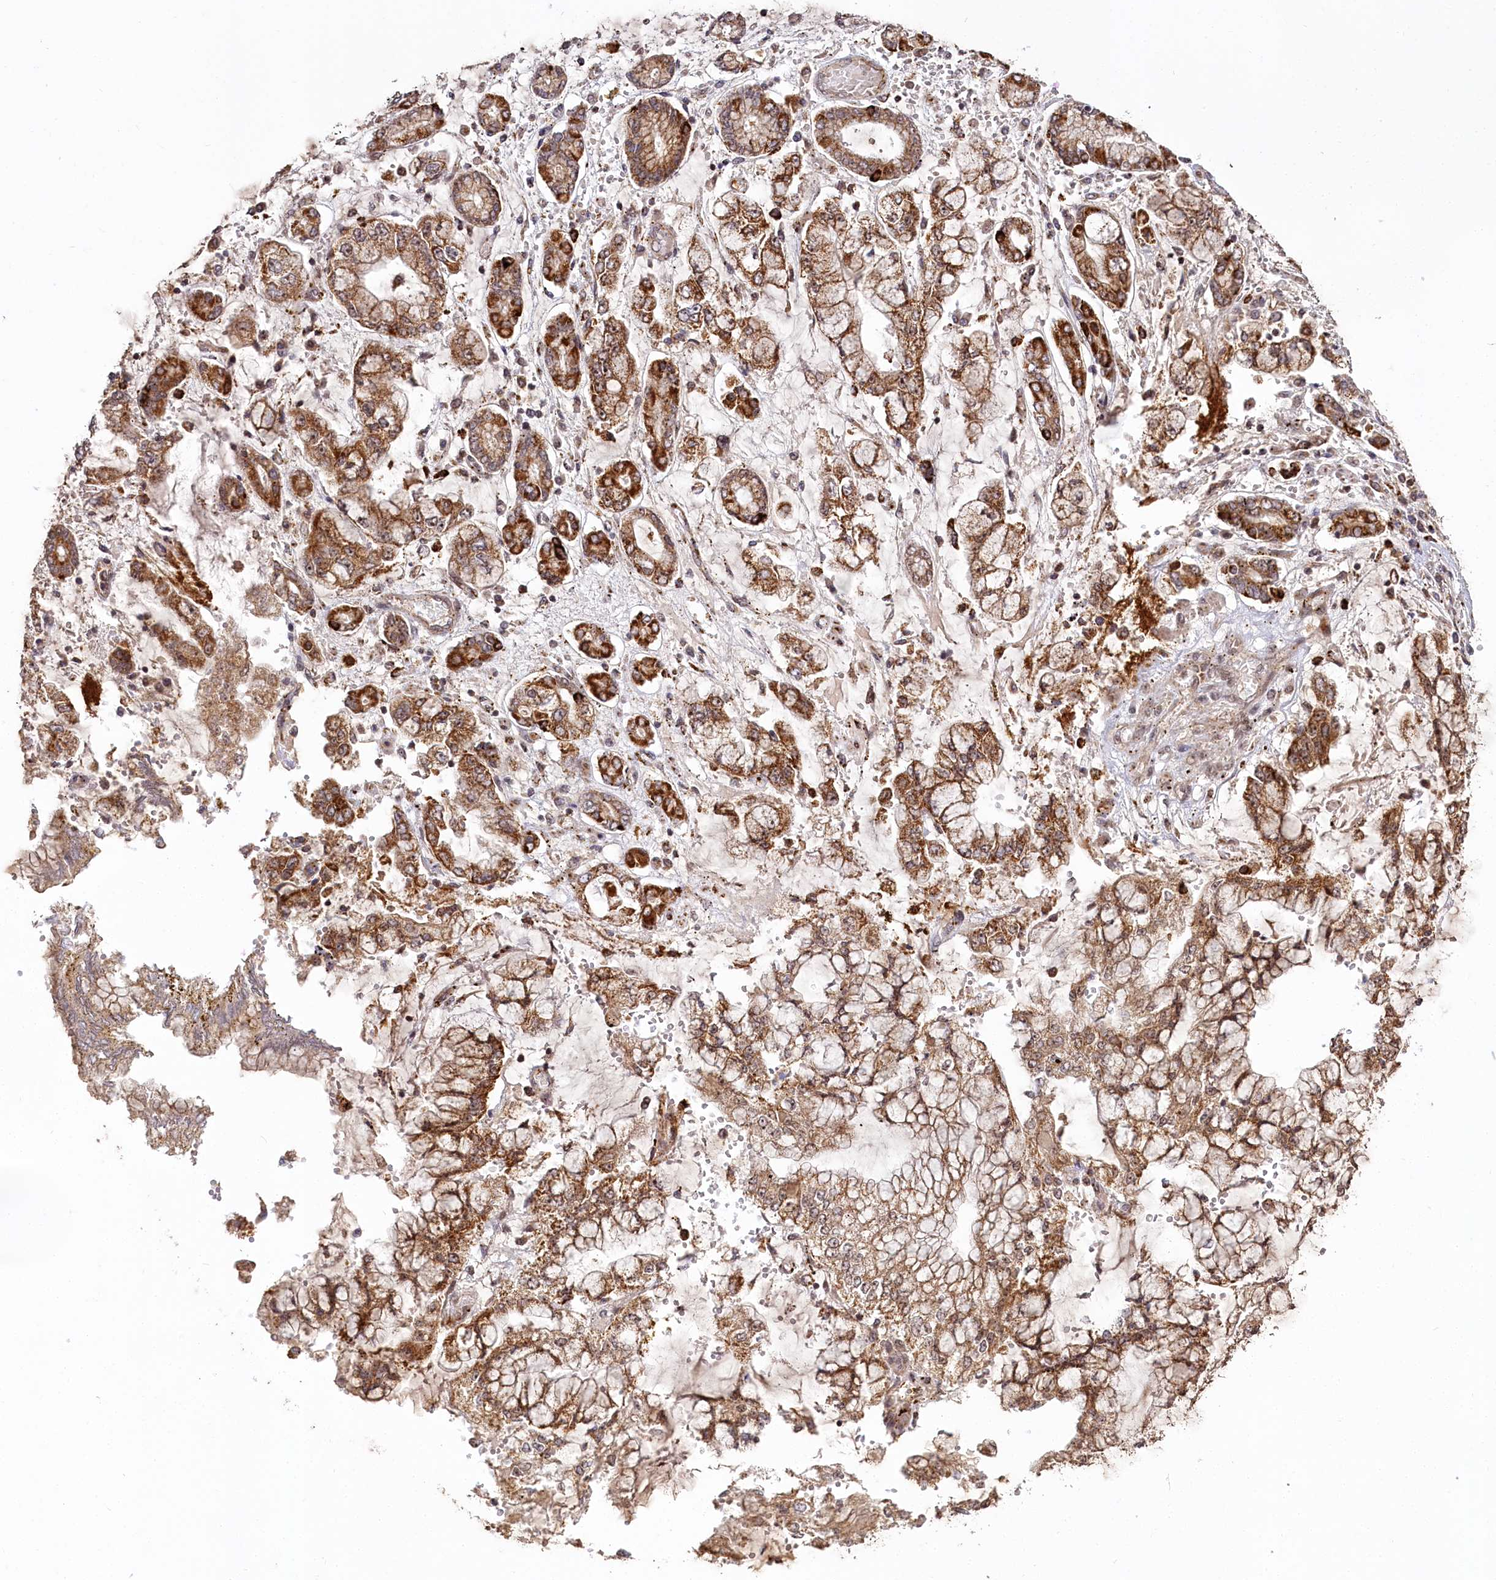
{"staining": {"intensity": "moderate", "quantity": ">75%", "location": "cytoplasmic/membranous"}, "tissue": "stomach cancer", "cell_type": "Tumor cells", "image_type": "cancer", "snomed": [{"axis": "morphology", "description": "Normal tissue, NOS"}, {"axis": "morphology", "description": "Adenocarcinoma, NOS"}, {"axis": "topography", "description": "Stomach, upper"}, {"axis": "topography", "description": "Stomach"}], "caption": "Immunohistochemistry (IHC) of adenocarcinoma (stomach) reveals medium levels of moderate cytoplasmic/membranous expression in approximately >75% of tumor cells.", "gene": "RTN4IP1", "patient": {"sex": "male", "age": 76}}